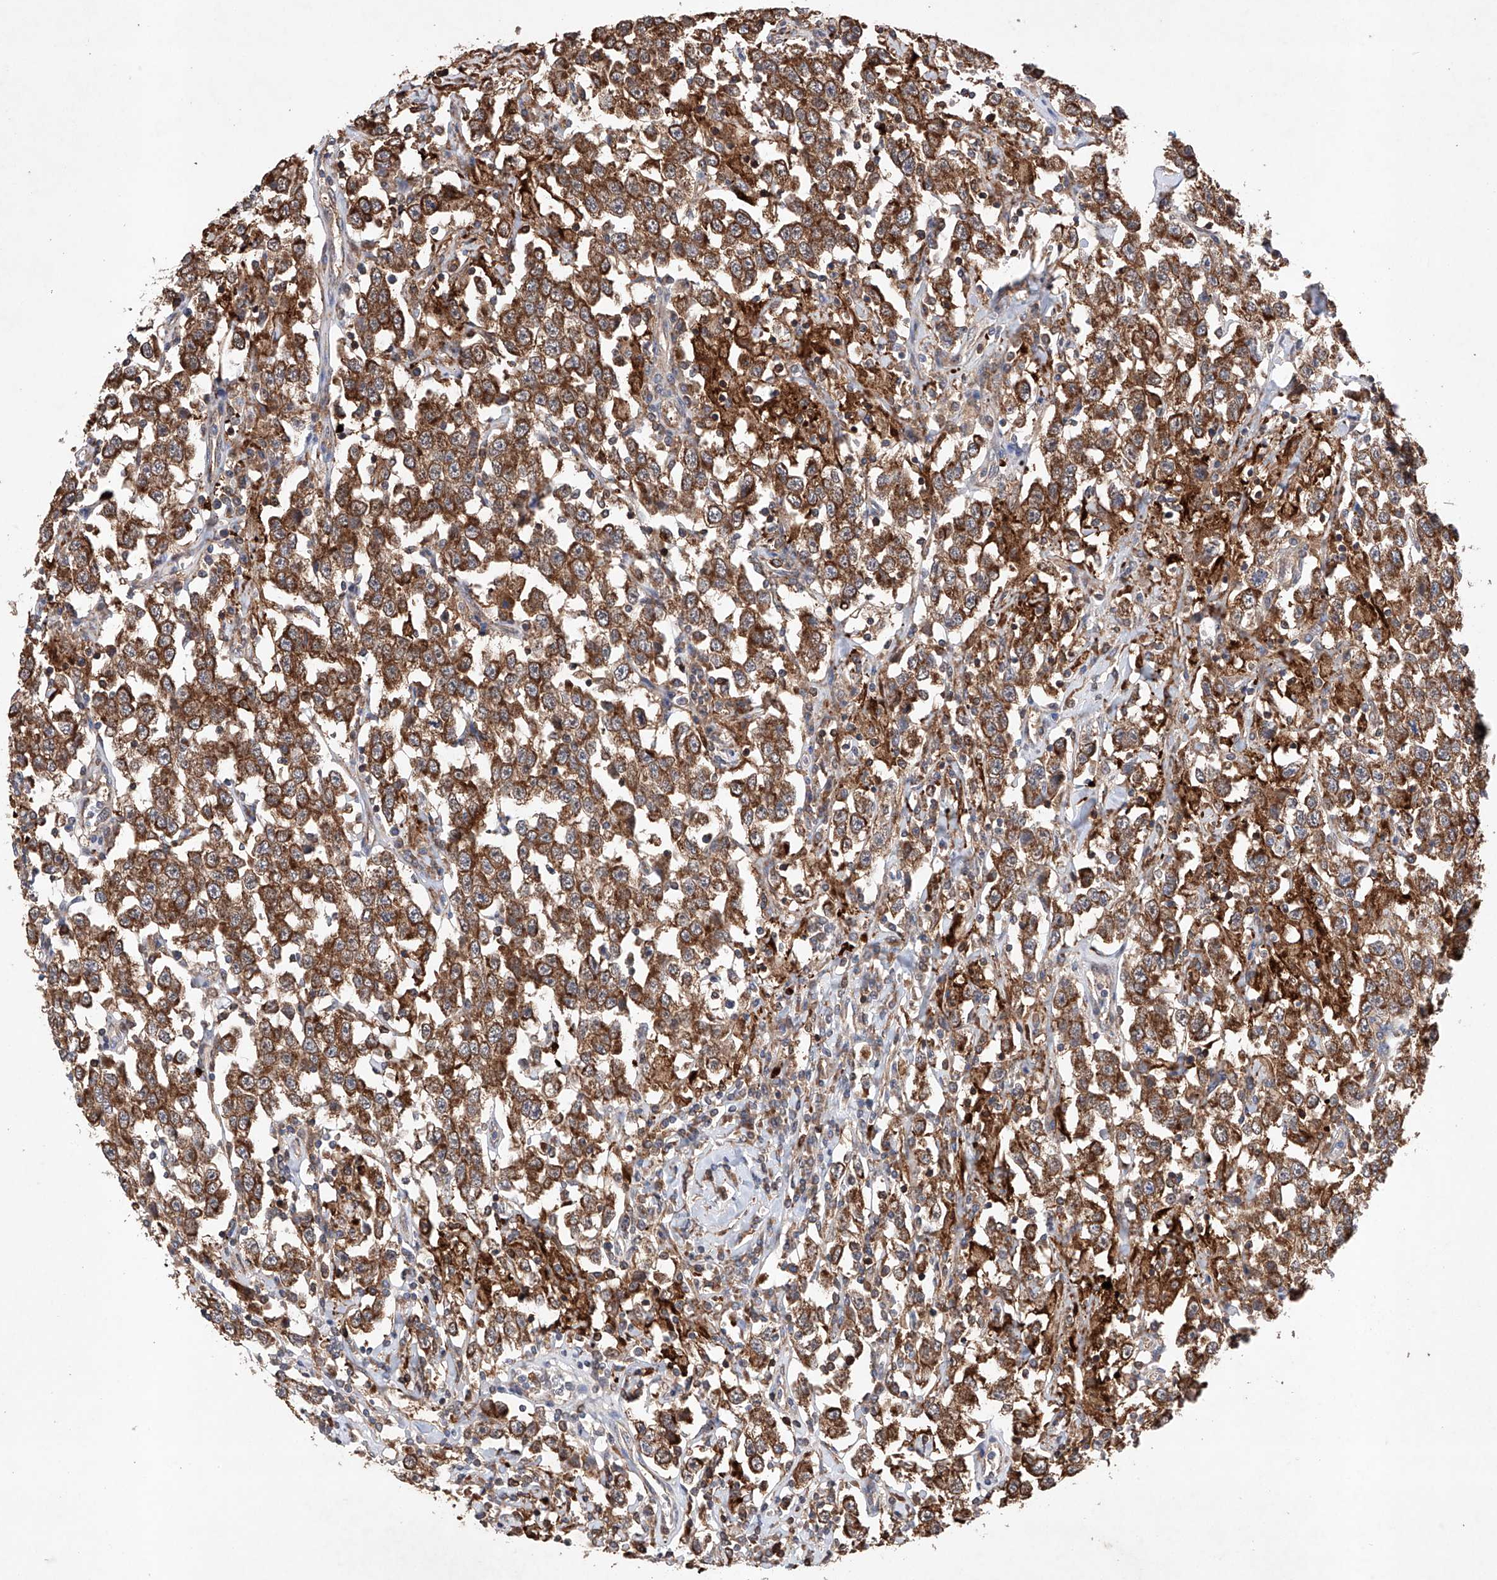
{"staining": {"intensity": "strong", "quantity": ">75%", "location": "cytoplasmic/membranous"}, "tissue": "testis cancer", "cell_type": "Tumor cells", "image_type": "cancer", "snomed": [{"axis": "morphology", "description": "Seminoma, NOS"}, {"axis": "topography", "description": "Testis"}], "caption": "Testis seminoma stained with immunohistochemistry displays strong cytoplasmic/membranous staining in about >75% of tumor cells.", "gene": "TIMM23", "patient": {"sex": "male", "age": 41}}